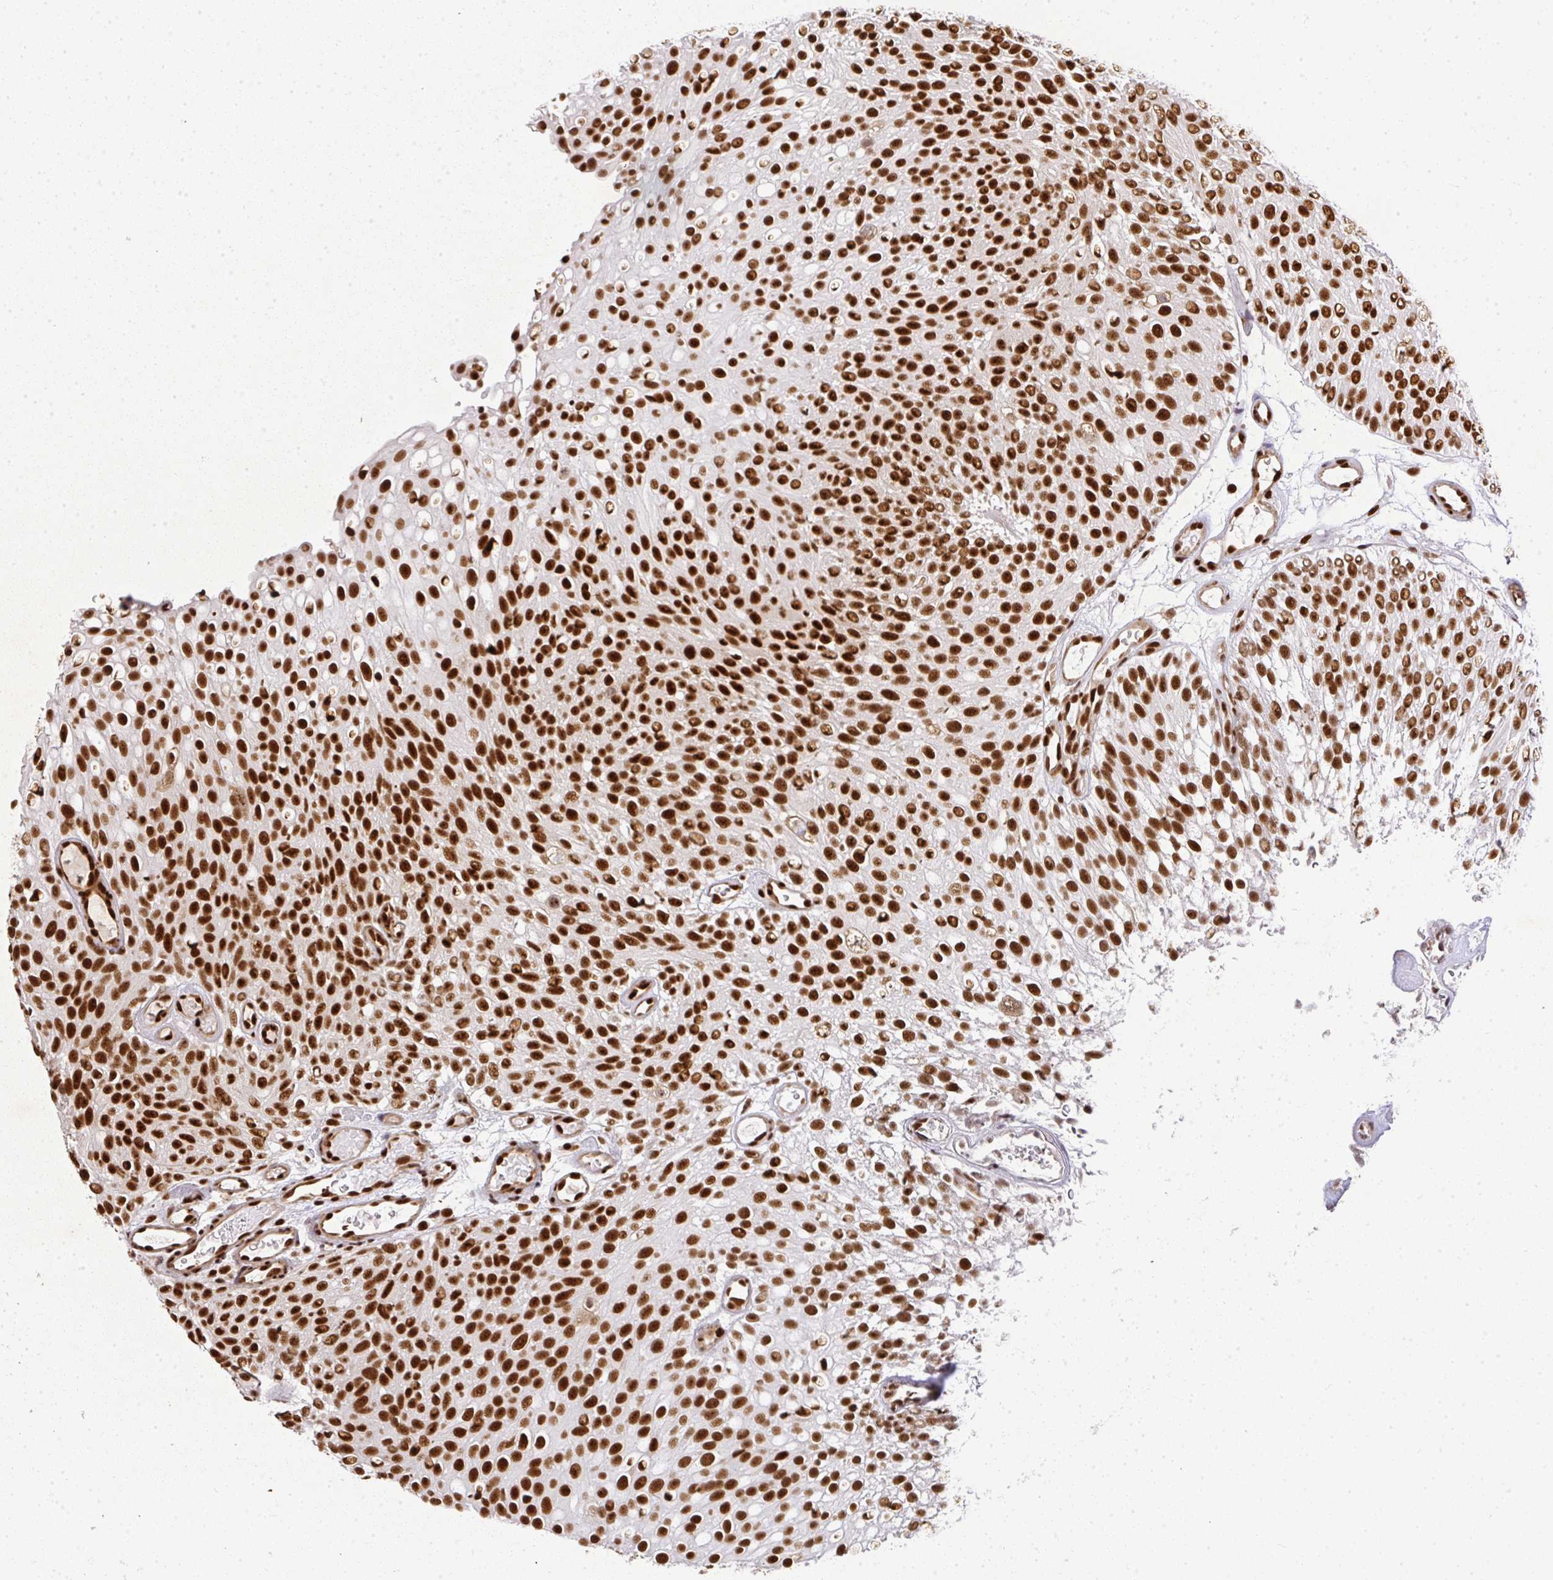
{"staining": {"intensity": "strong", "quantity": ">75%", "location": "nuclear"}, "tissue": "urothelial cancer", "cell_type": "Tumor cells", "image_type": "cancer", "snomed": [{"axis": "morphology", "description": "Urothelial carcinoma, Low grade"}, {"axis": "topography", "description": "Urinary bladder"}], "caption": "An image of low-grade urothelial carcinoma stained for a protein reveals strong nuclear brown staining in tumor cells.", "gene": "U2AF1", "patient": {"sex": "male", "age": 78}}